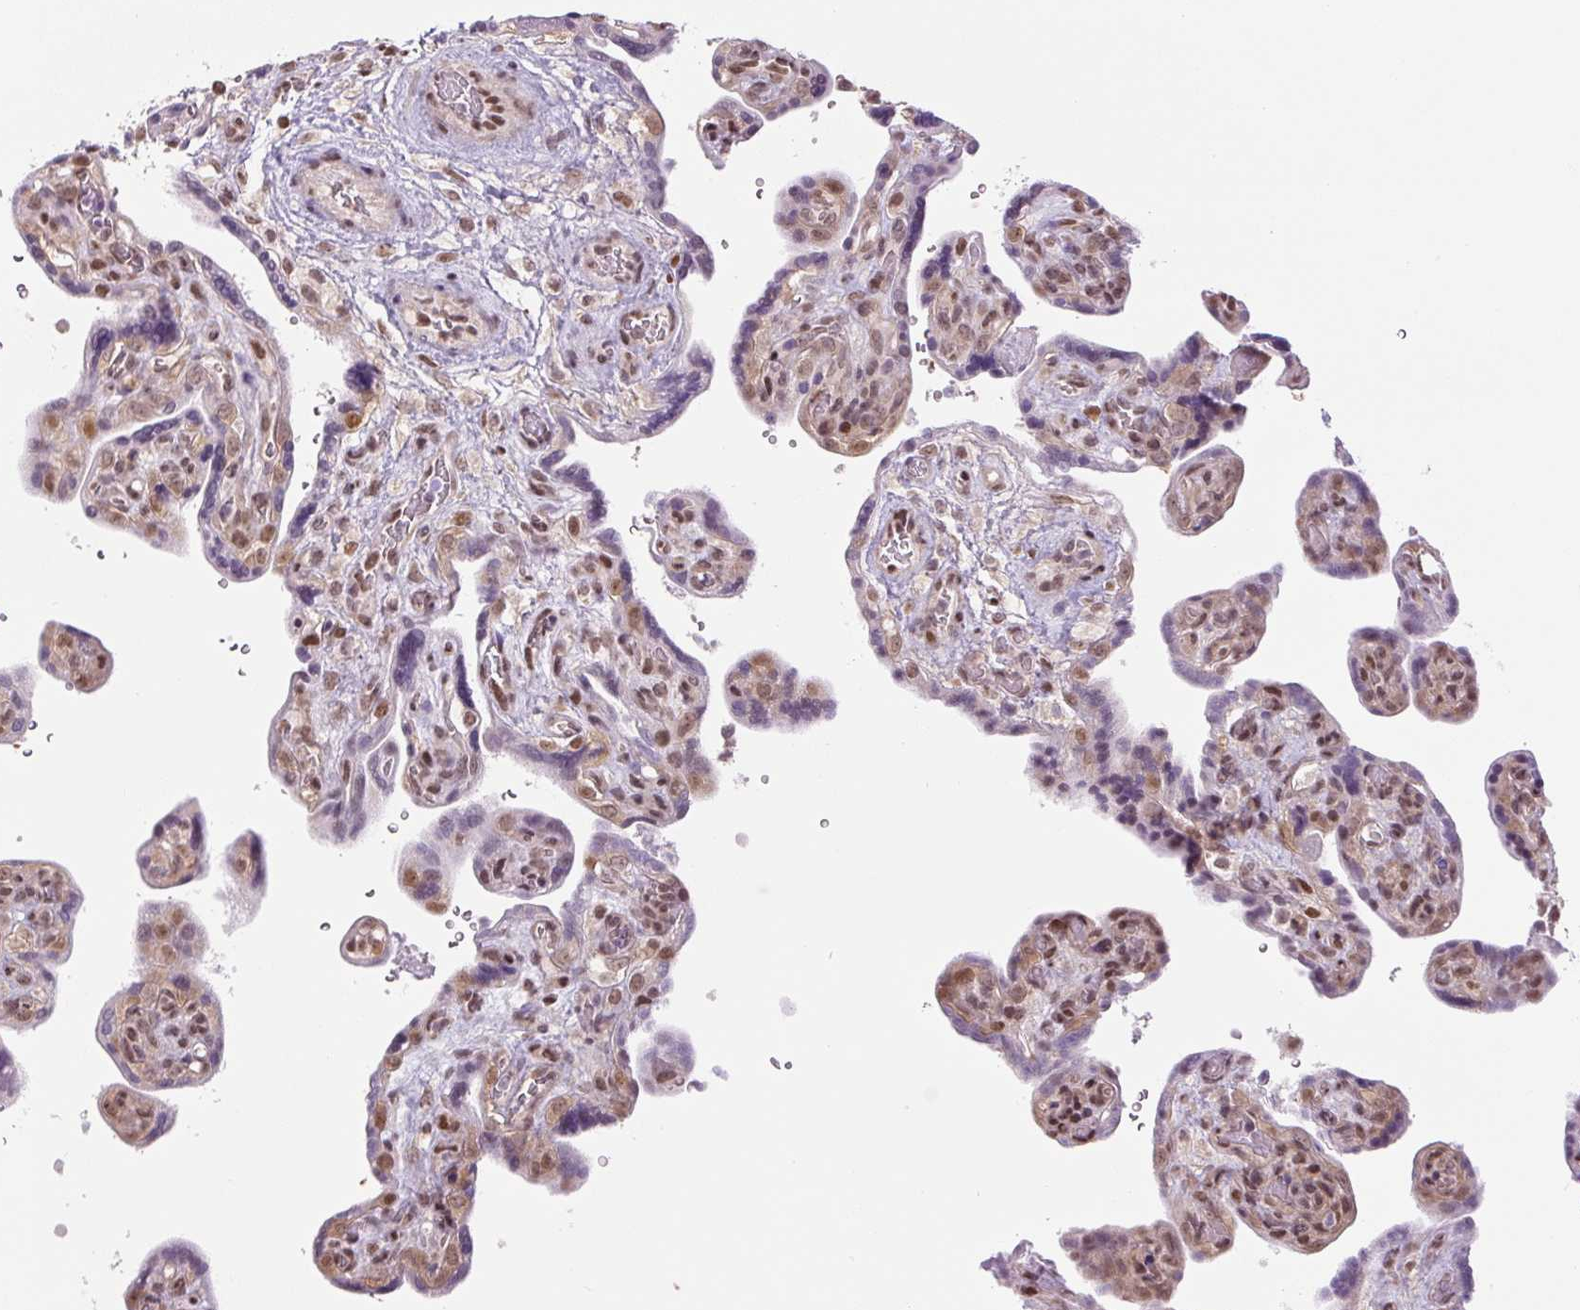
{"staining": {"intensity": "weak", "quantity": "25%-75%", "location": "nuclear"}, "tissue": "placenta", "cell_type": "Decidual cells", "image_type": "normal", "snomed": [{"axis": "morphology", "description": "Normal tissue, NOS"}, {"axis": "topography", "description": "Placenta"}], "caption": "This micrograph demonstrates normal placenta stained with IHC to label a protein in brown. The nuclear of decidual cells show weak positivity for the protein. Nuclei are counter-stained blue.", "gene": "TCFL5", "patient": {"sex": "female", "age": 39}}